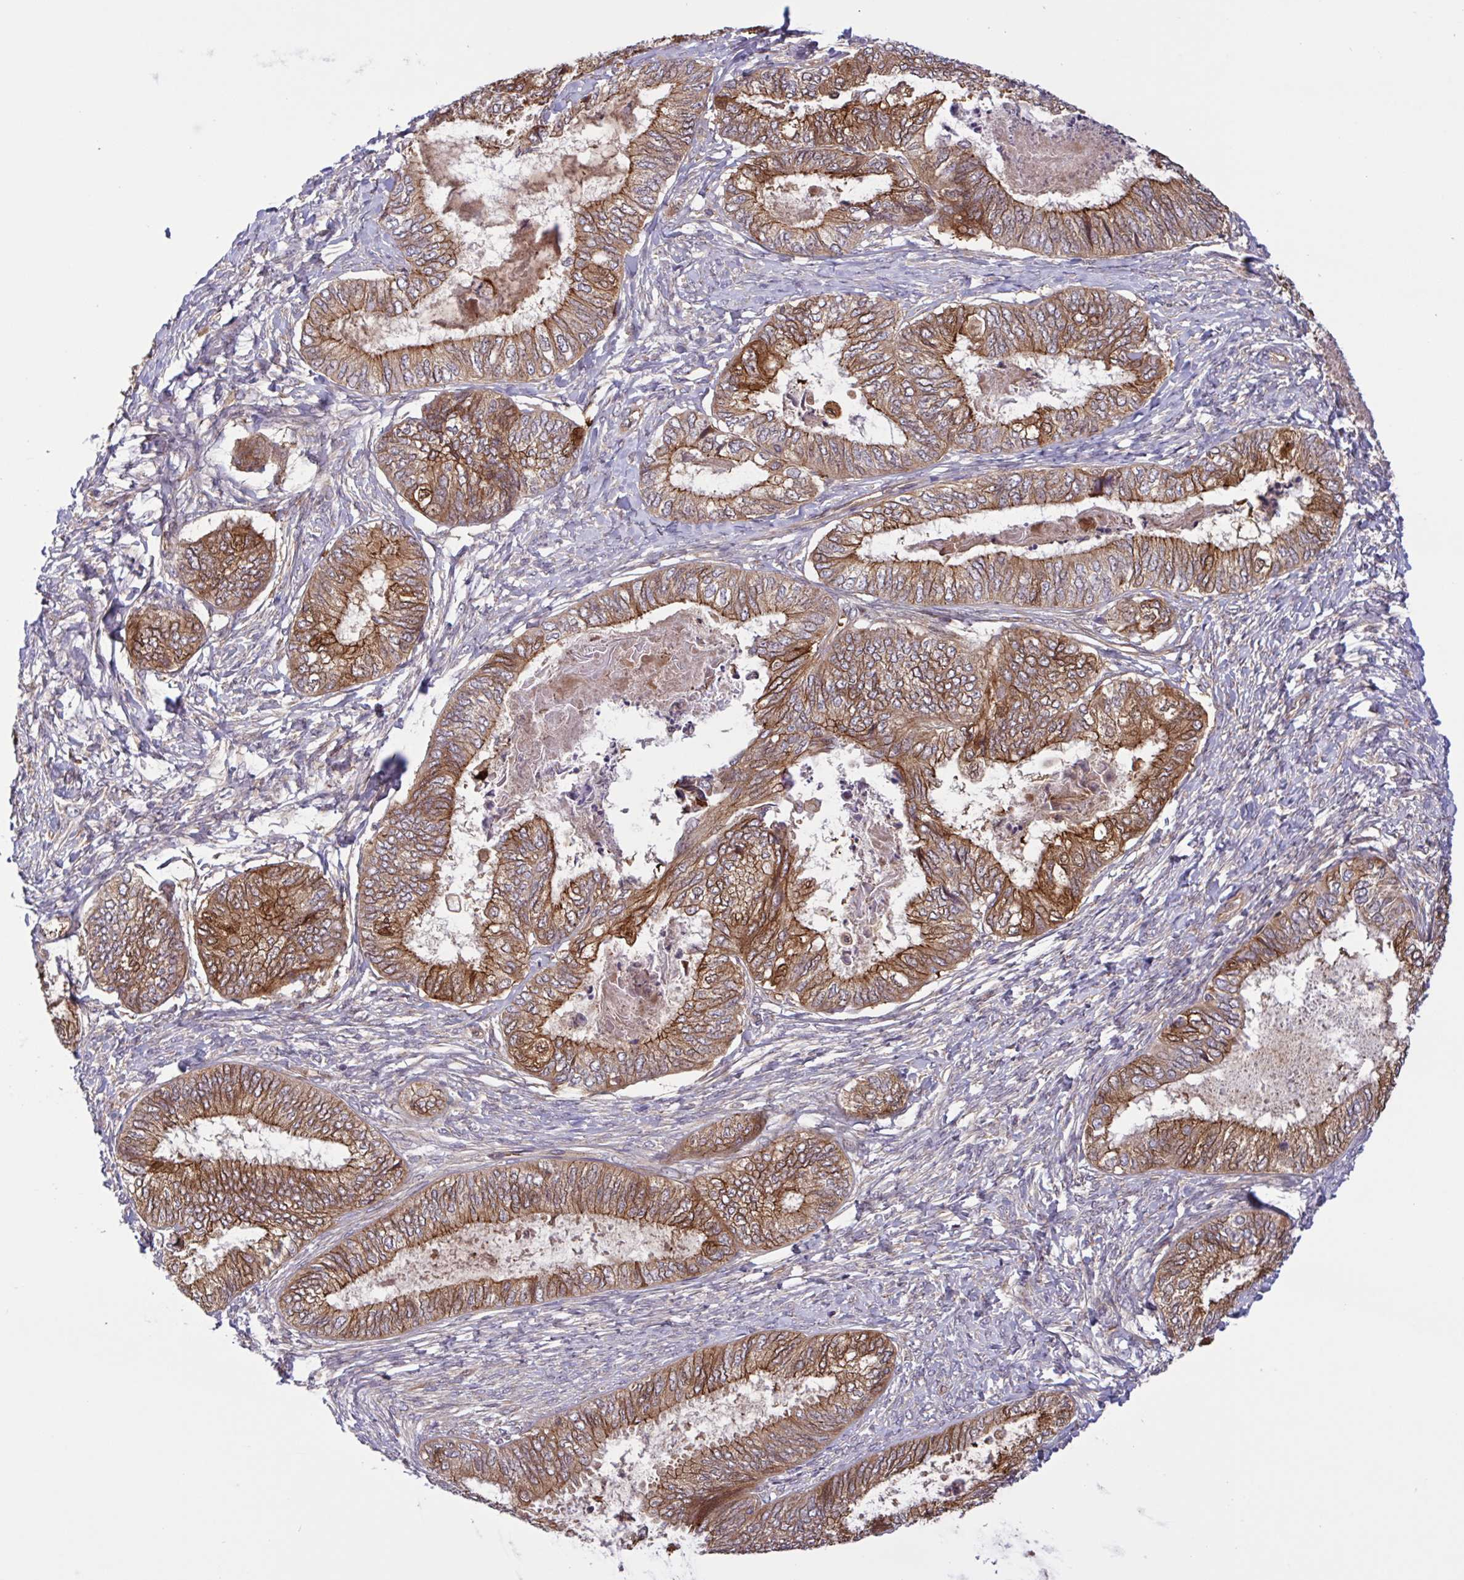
{"staining": {"intensity": "moderate", "quantity": ">75%", "location": "cytoplasmic/membranous"}, "tissue": "ovarian cancer", "cell_type": "Tumor cells", "image_type": "cancer", "snomed": [{"axis": "morphology", "description": "Carcinoma, endometroid"}, {"axis": "topography", "description": "Ovary"}], "caption": "Protein expression analysis of ovarian cancer (endometroid carcinoma) shows moderate cytoplasmic/membranous staining in approximately >75% of tumor cells. (Stains: DAB in brown, nuclei in blue, Microscopy: brightfield microscopy at high magnification).", "gene": "INTS10", "patient": {"sex": "female", "age": 70}}